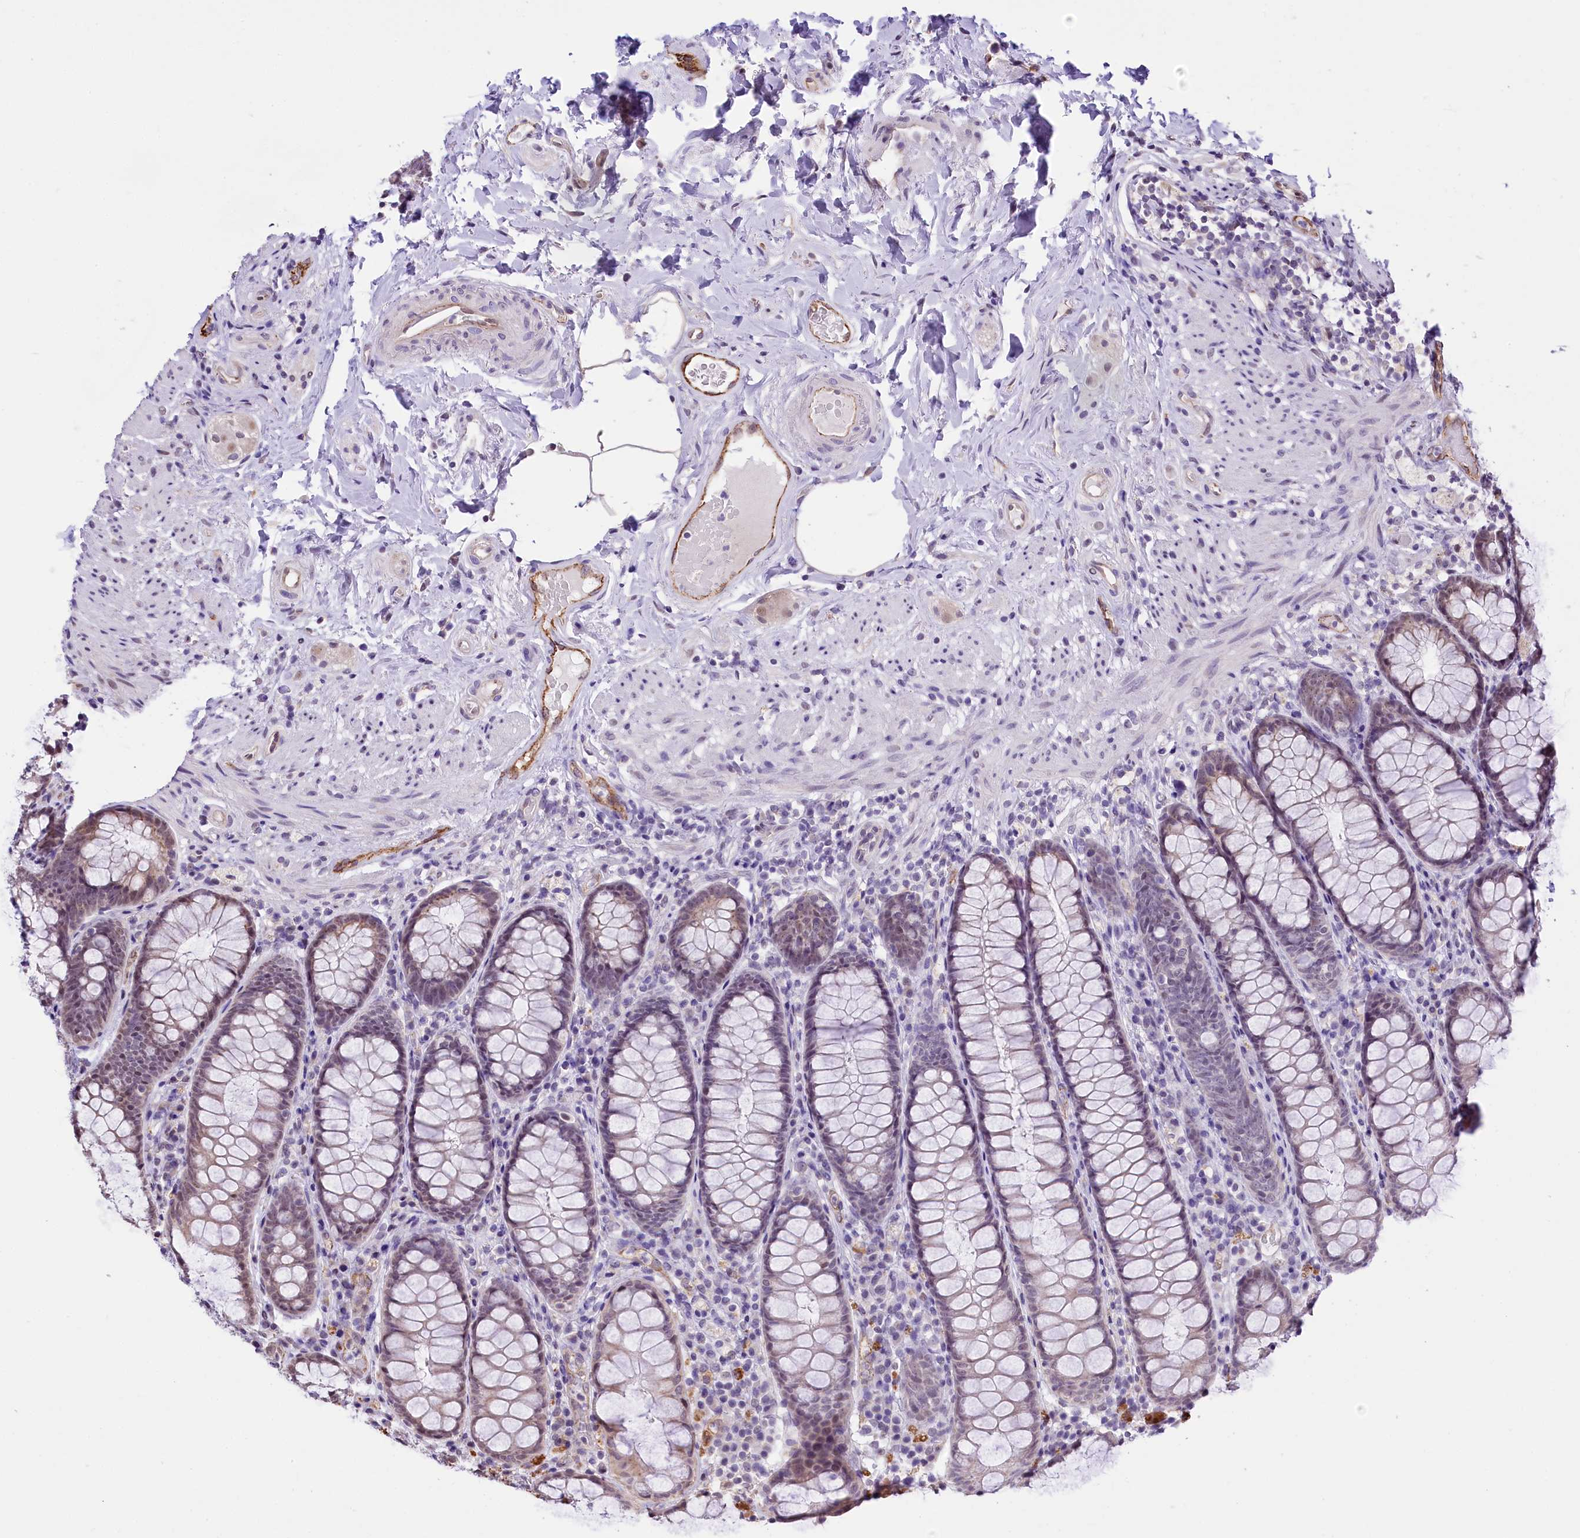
{"staining": {"intensity": "weak", "quantity": "<25%", "location": "cytoplasmic/membranous,nuclear"}, "tissue": "rectum", "cell_type": "Glandular cells", "image_type": "normal", "snomed": [{"axis": "morphology", "description": "Normal tissue, NOS"}, {"axis": "topography", "description": "Rectum"}], "caption": "Protein analysis of normal rectum displays no significant positivity in glandular cells.", "gene": "MRPL54", "patient": {"sex": "male", "age": 83}}